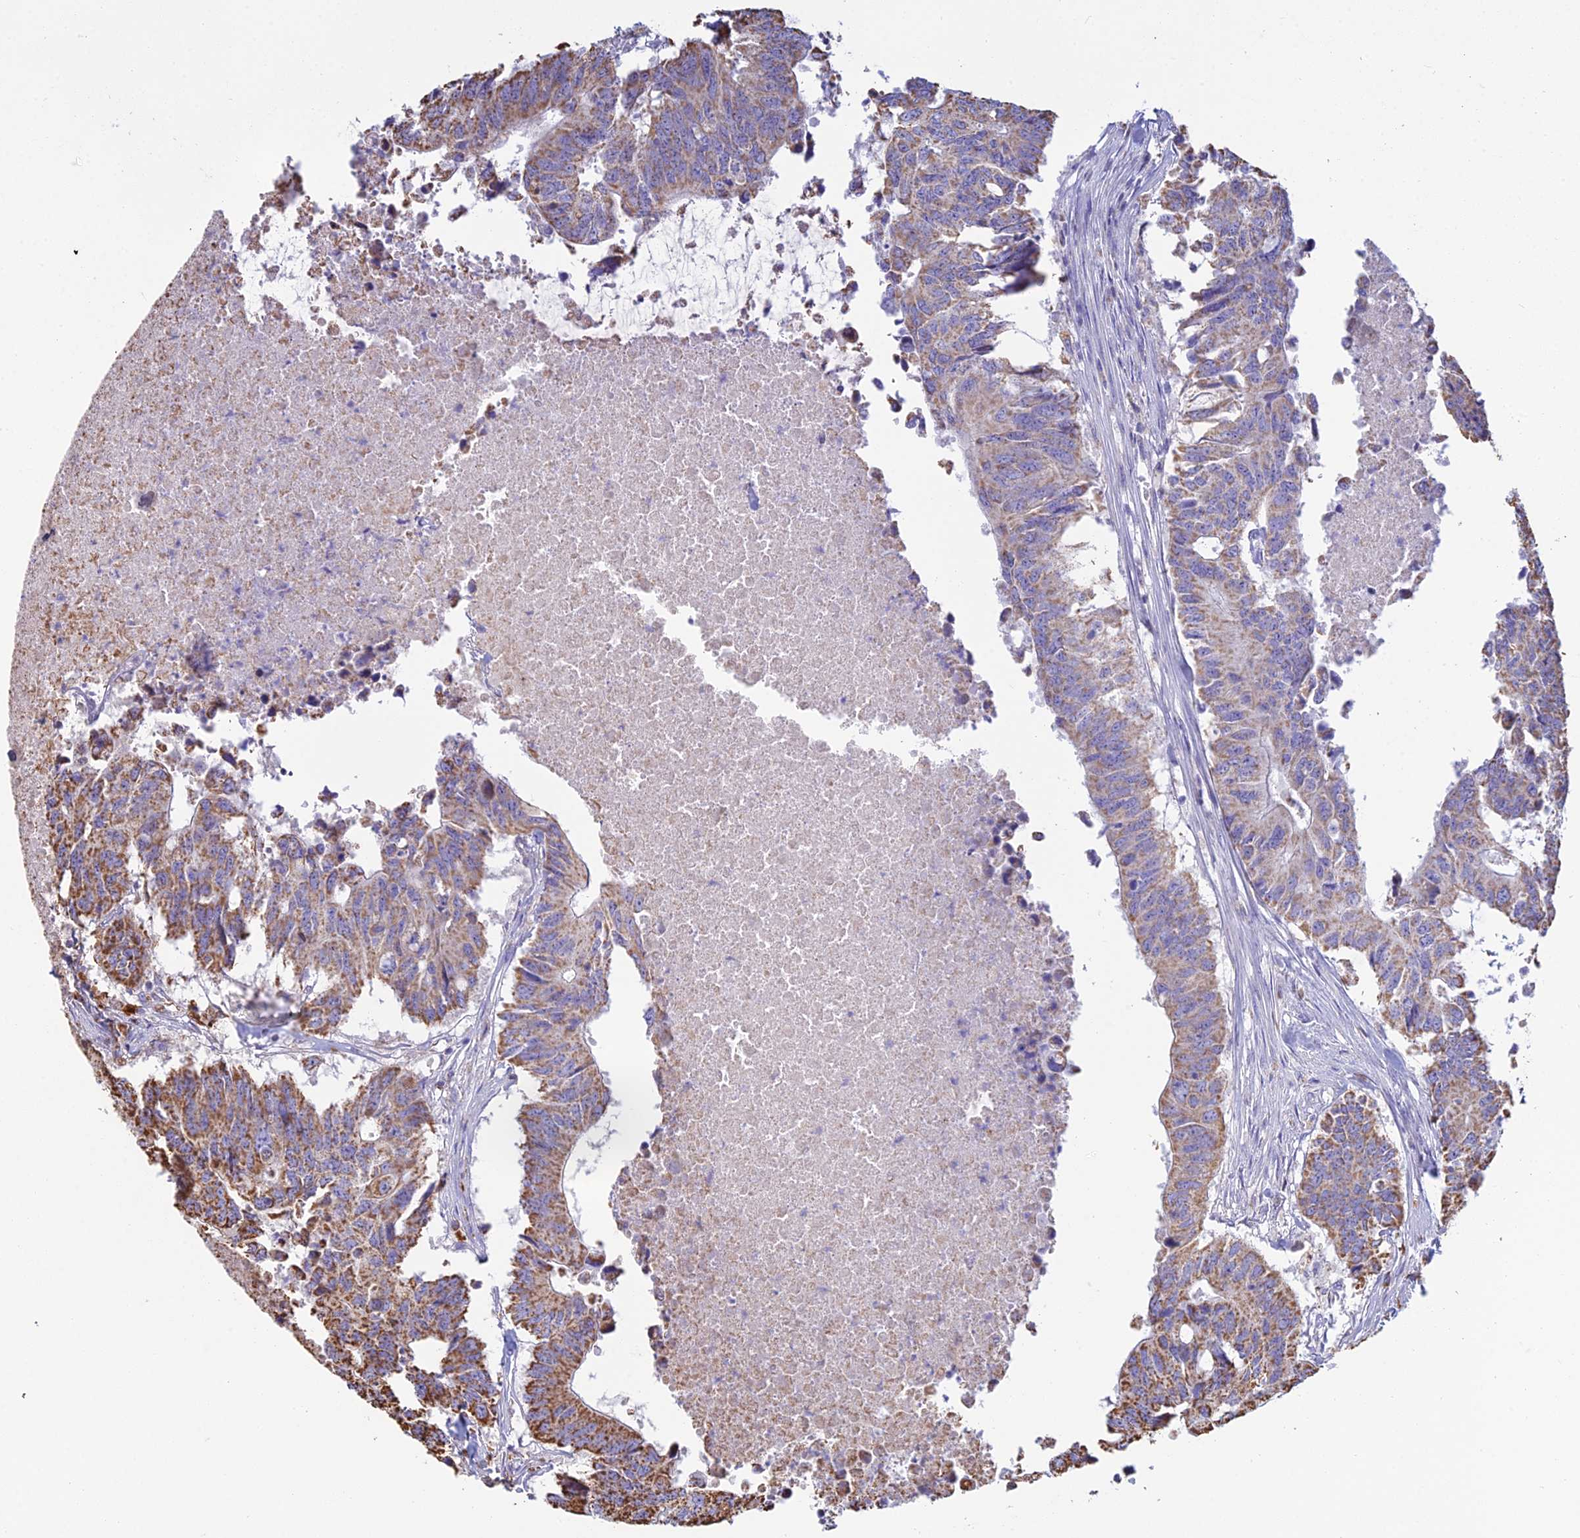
{"staining": {"intensity": "moderate", "quantity": ">75%", "location": "cytoplasmic/membranous"}, "tissue": "colorectal cancer", "cell_type": "Tumor cells", "image_type": "cancer", "snomed": [{"axis": "morphology", "description": "Adenocarcinoma, NOS"}, {"axis": "topography", "description": "Colon"}], "caption": "Immunohistochemical staining of colorectal cancer (adenocarcinoma) shows moderate cytoplasmic/membranous protein staining in approximately >75% of tumor cells. (DAB = brown stain, brightfield microscopy at high magnification).", "gene": "OR2W3", "patient": {"sex": "male", "age": 71}}